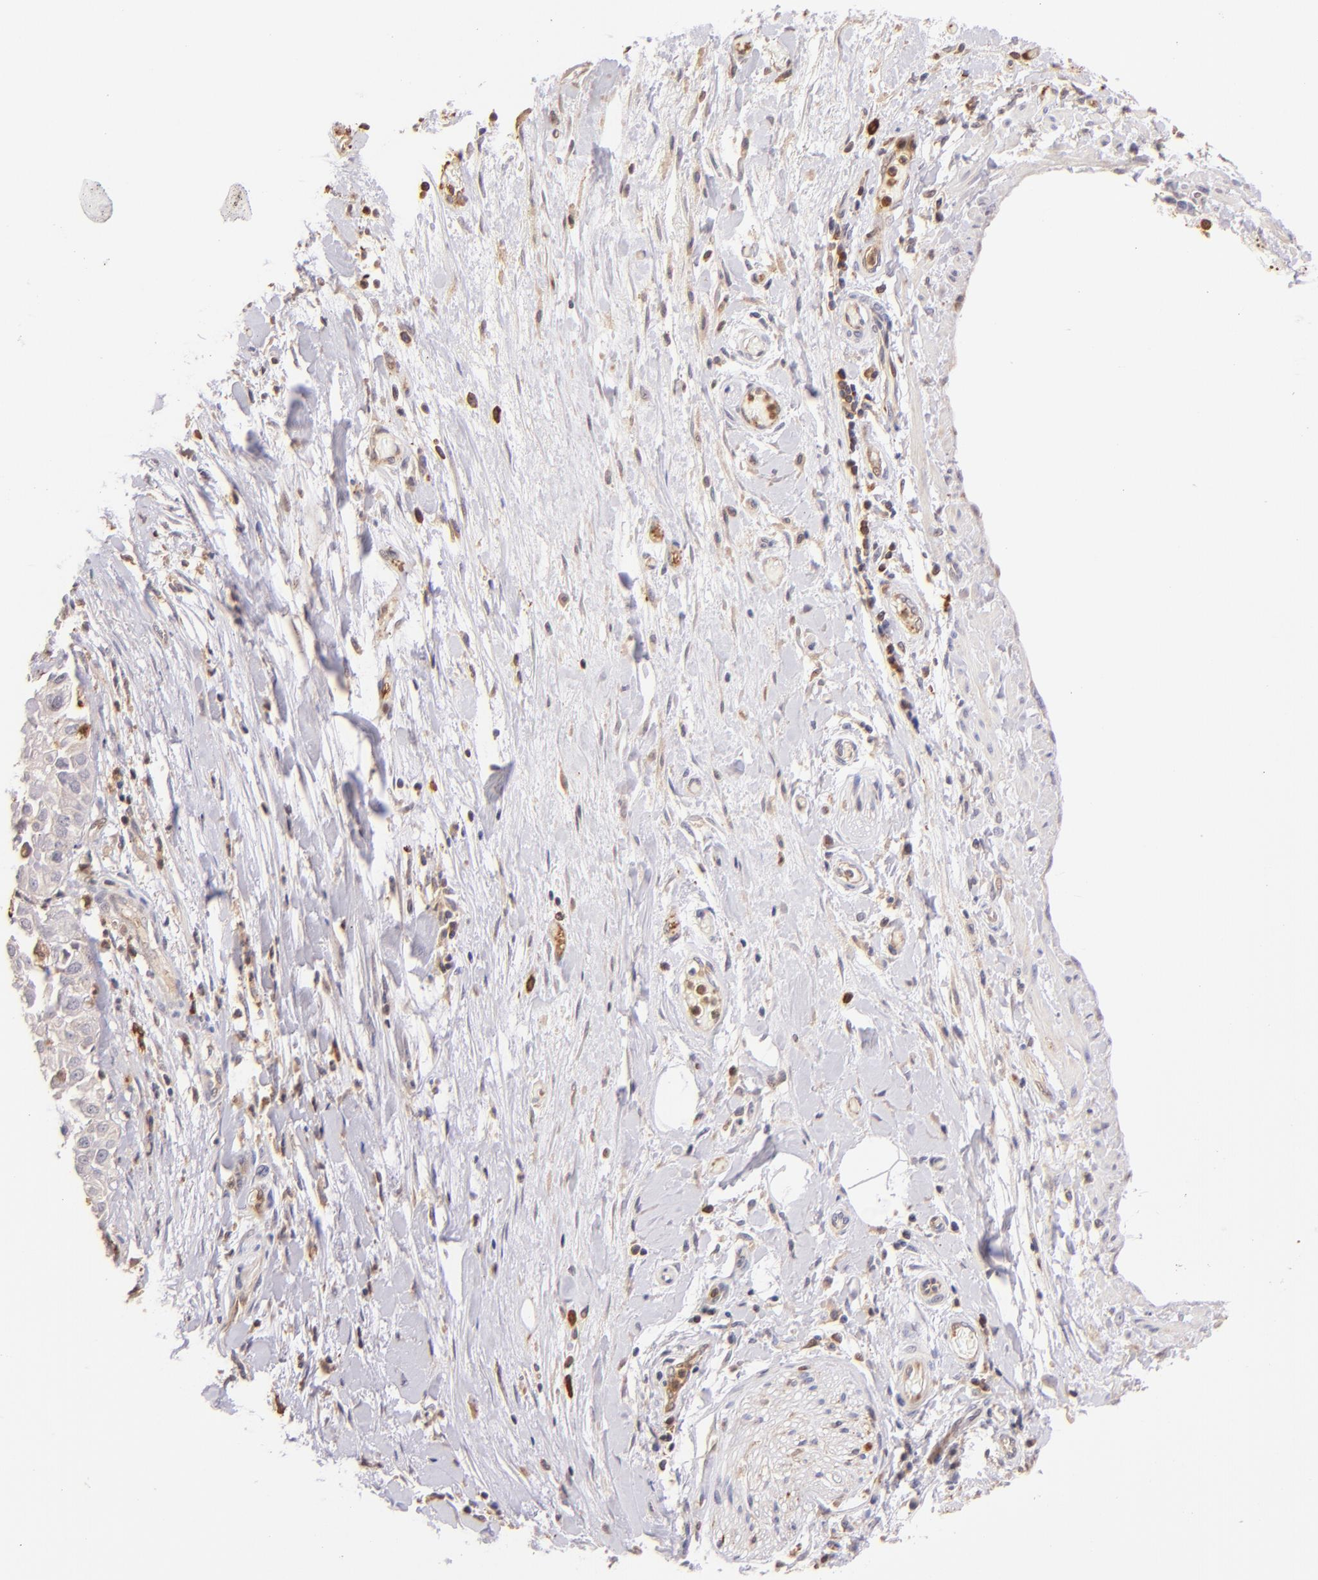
{"staining": {"intensity": "weak", "quantity": "<25%", "location": "cytoplasmic/membranous"}, "tissue": "pancreatic cancer", "cell_type": "Tumor cells", "image_type": "cancer", "snomed": [{"axis": "morphology", "description": "Adenocarcinoma, NOS"}, {"axis": "topography", "description": "Pancreas"}], "caption": "There is no significant staining in tumor cells of pancreatic cancer (adenocarcinoma).", "gene": "BTK", "patient": {"sex": "female", "age": 52}}